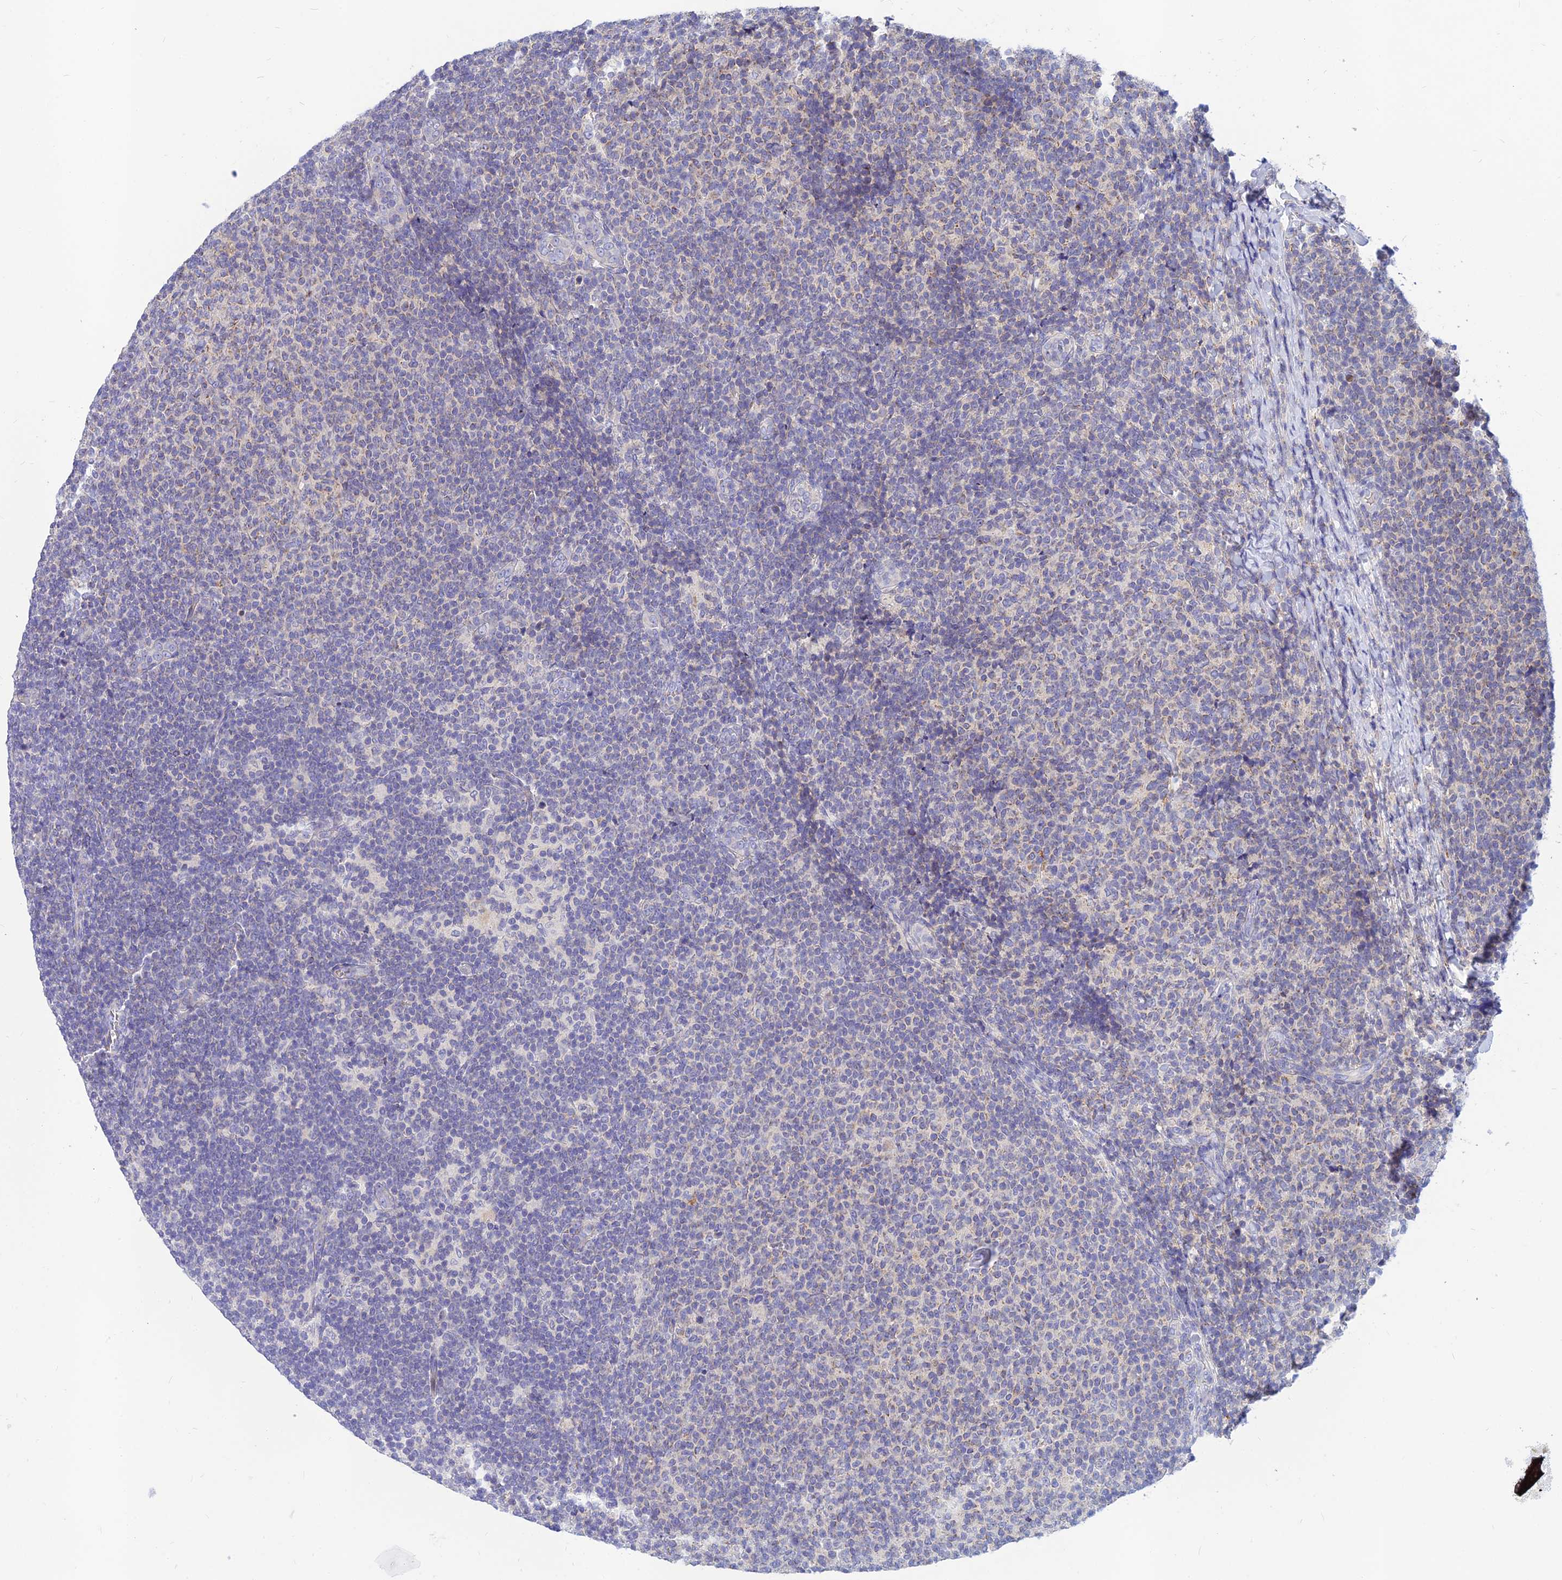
{"staining": {"intensity": "negative", "quantity": "none", "location": "none"}, "tissue": "lymphoma", "cell_type": "Tumor cells", "image_type": "cancer", "snomed": [{"axis": "morphology", "description": "Malignant lymphoma, non-Hodgkin's type, Low grade"}, {"axis": "topography", "description": "Lymph node"}], "caption": "An immunohistochemistry (IHC) micrograph of lymphoma is shown. There is no staining in tumor cells of lymphoma. (DAB immunohistochemistry (IHC) visualized using brightfield microscopy, high magnification).", "gene": "CACNA1B", "patient": {"sex": "male", "age": 66}}